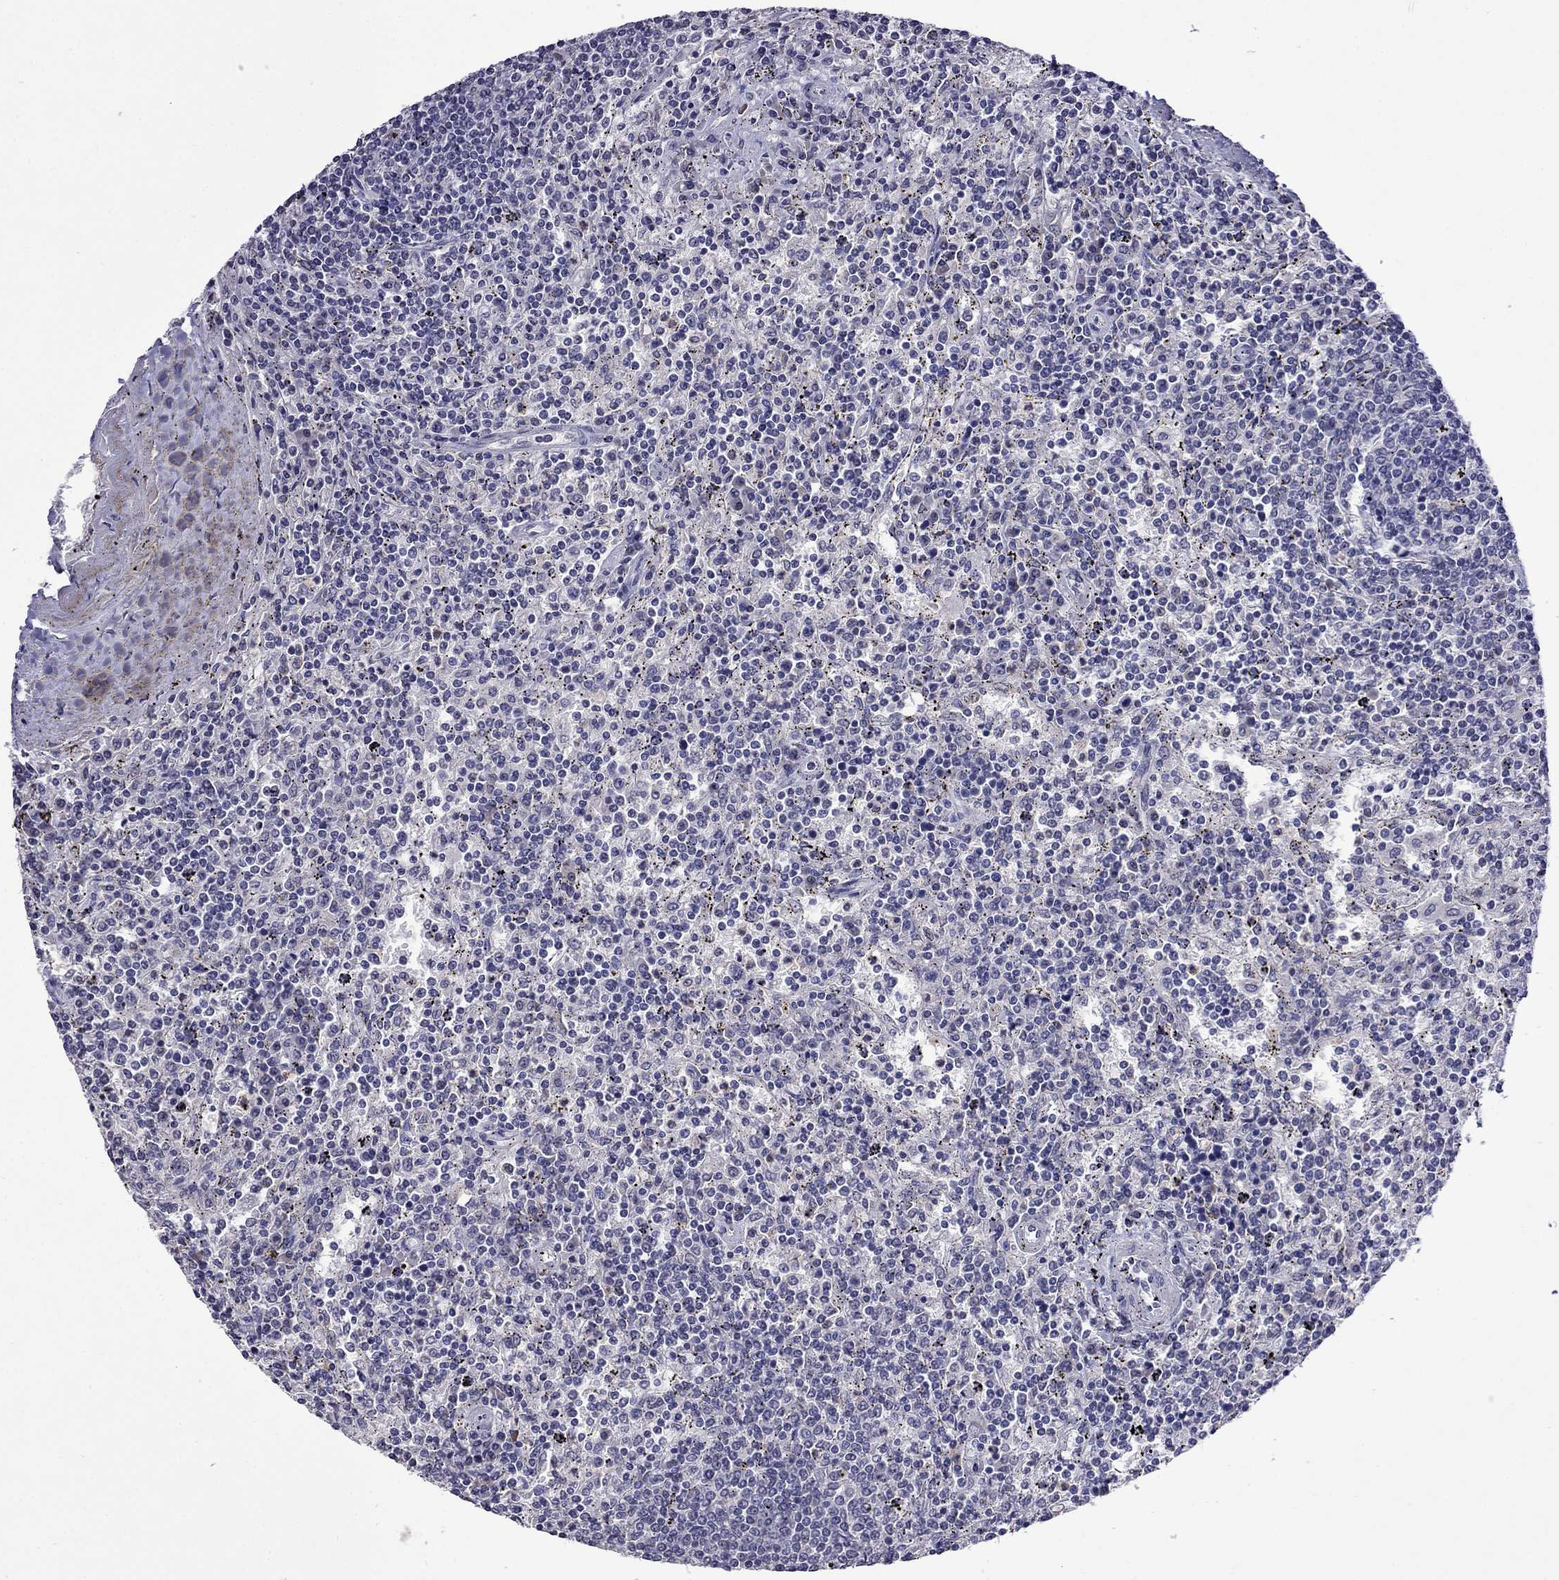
{"staining": {"intensity": "negative", "quantity": "none", "location": "none"}, "tissue": "lymphoma", "cell_type": "Tumor cells", "image_type": "cancer", "snomed": [{"axis": "morphology", "description": "Malignant lymphoma, non-Hodgkin's type, Low grade"}, {"axis": "topography", "description": "Spleen"}], "caption": "Human malignant lymphoma, non-Hodgkin's type (low-grade) stained for a protein using immunohistochemistry demonstrates no positivity in tumor cells.", "gene": "STAR", "patient": {"sex": "male", "age": 62}}